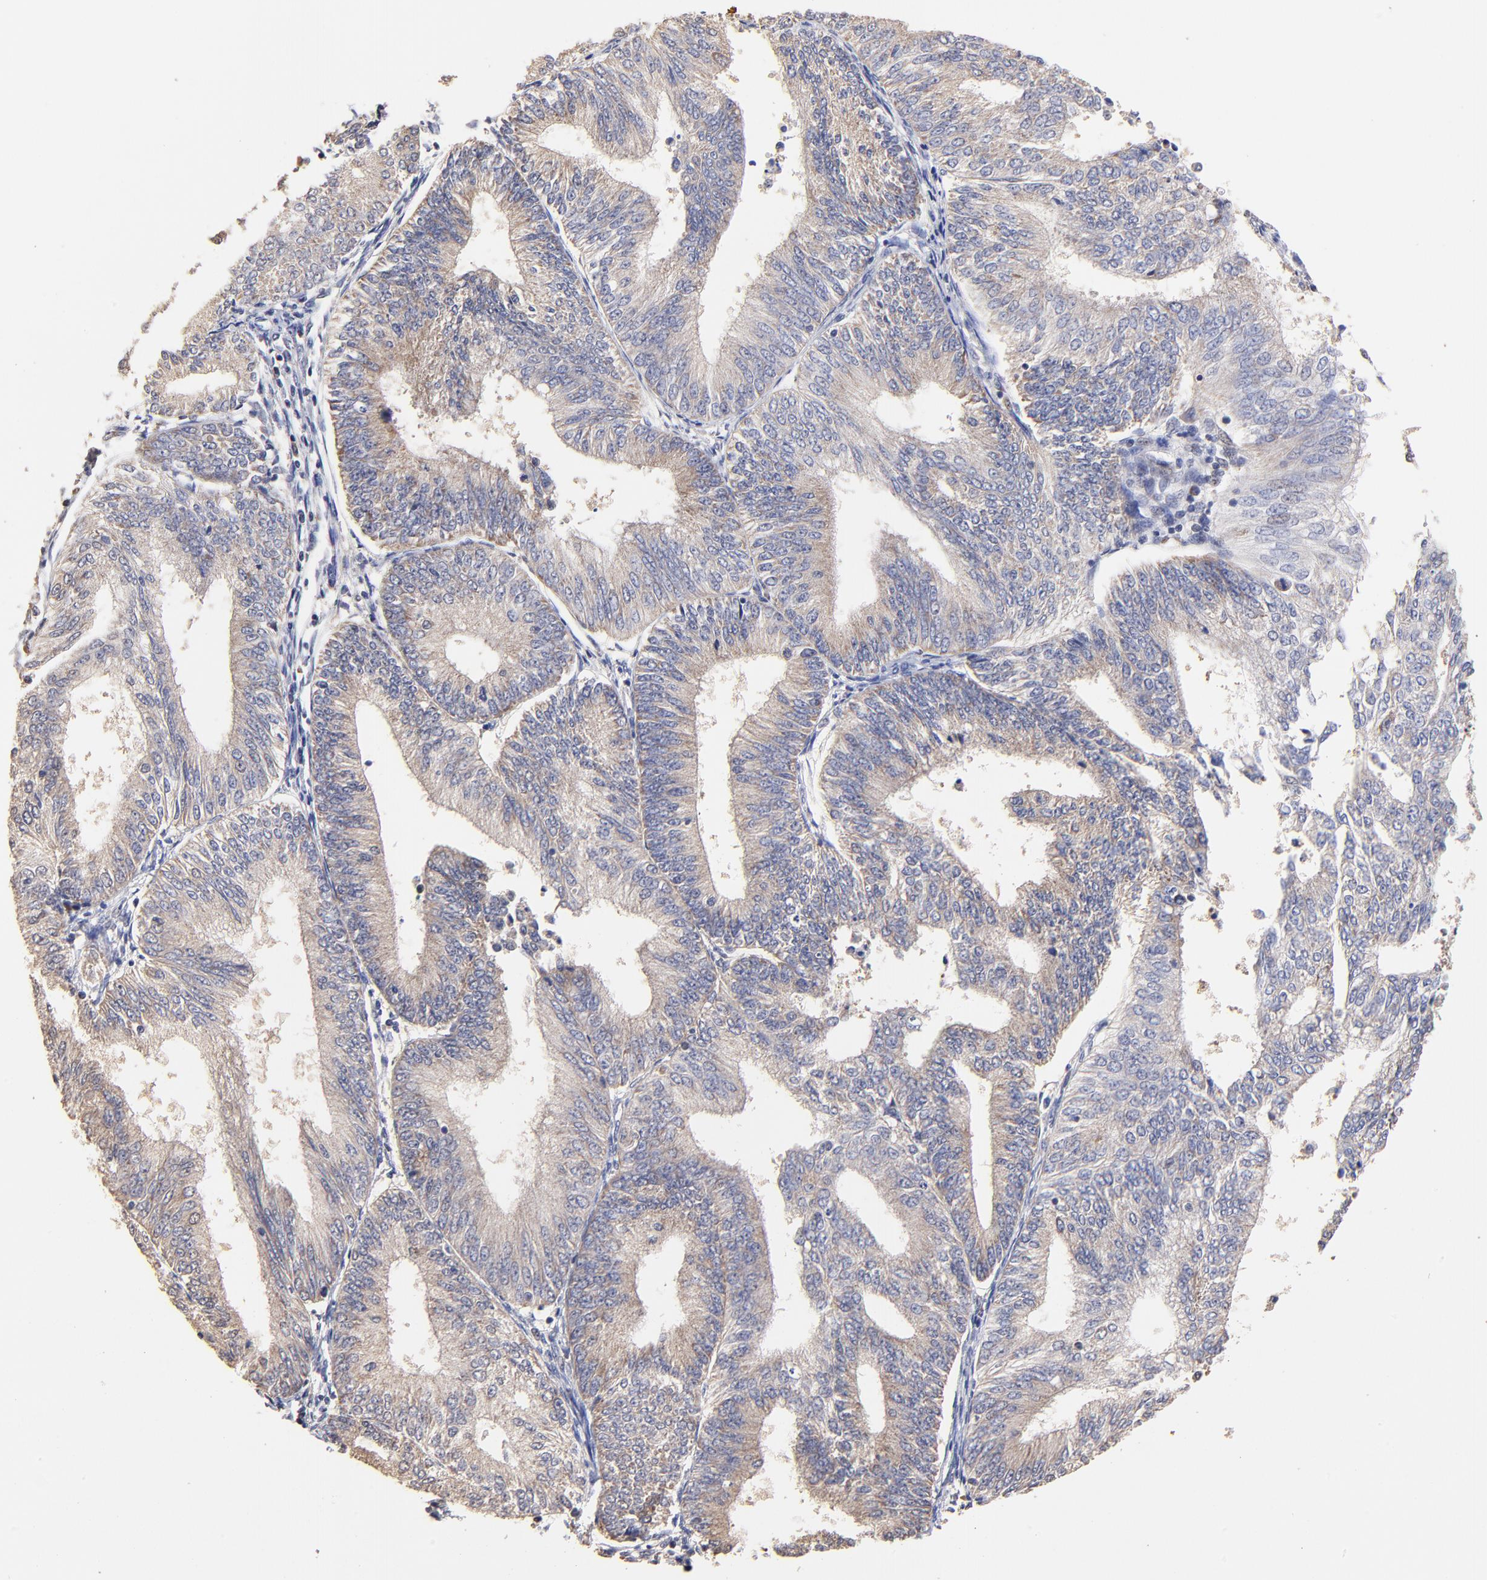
{"staining": {"intensity": "weak", "quantity": ">75%", "location": "cytoplasmic/membranous"}, "tissue": "endometrial cancer", "cell_type": "Tumor cells", "image_type": "cancer", "snomed": [{"axis": "morphology", "description": "Adenocarcinoma, NOS"}, {"axis": "topography", "description": "Endometrium"}], "caption": "Tumor cells demonstrate low levels of weak cytoplasmic/membranous expression in about >75% of cells in human endometrial adenocarcinoma. The protein of interest is shown in brown color, while the nuclei are stained blue.", "gene": "BBOF1", "patient": {"sex": "female", "age": 55}}